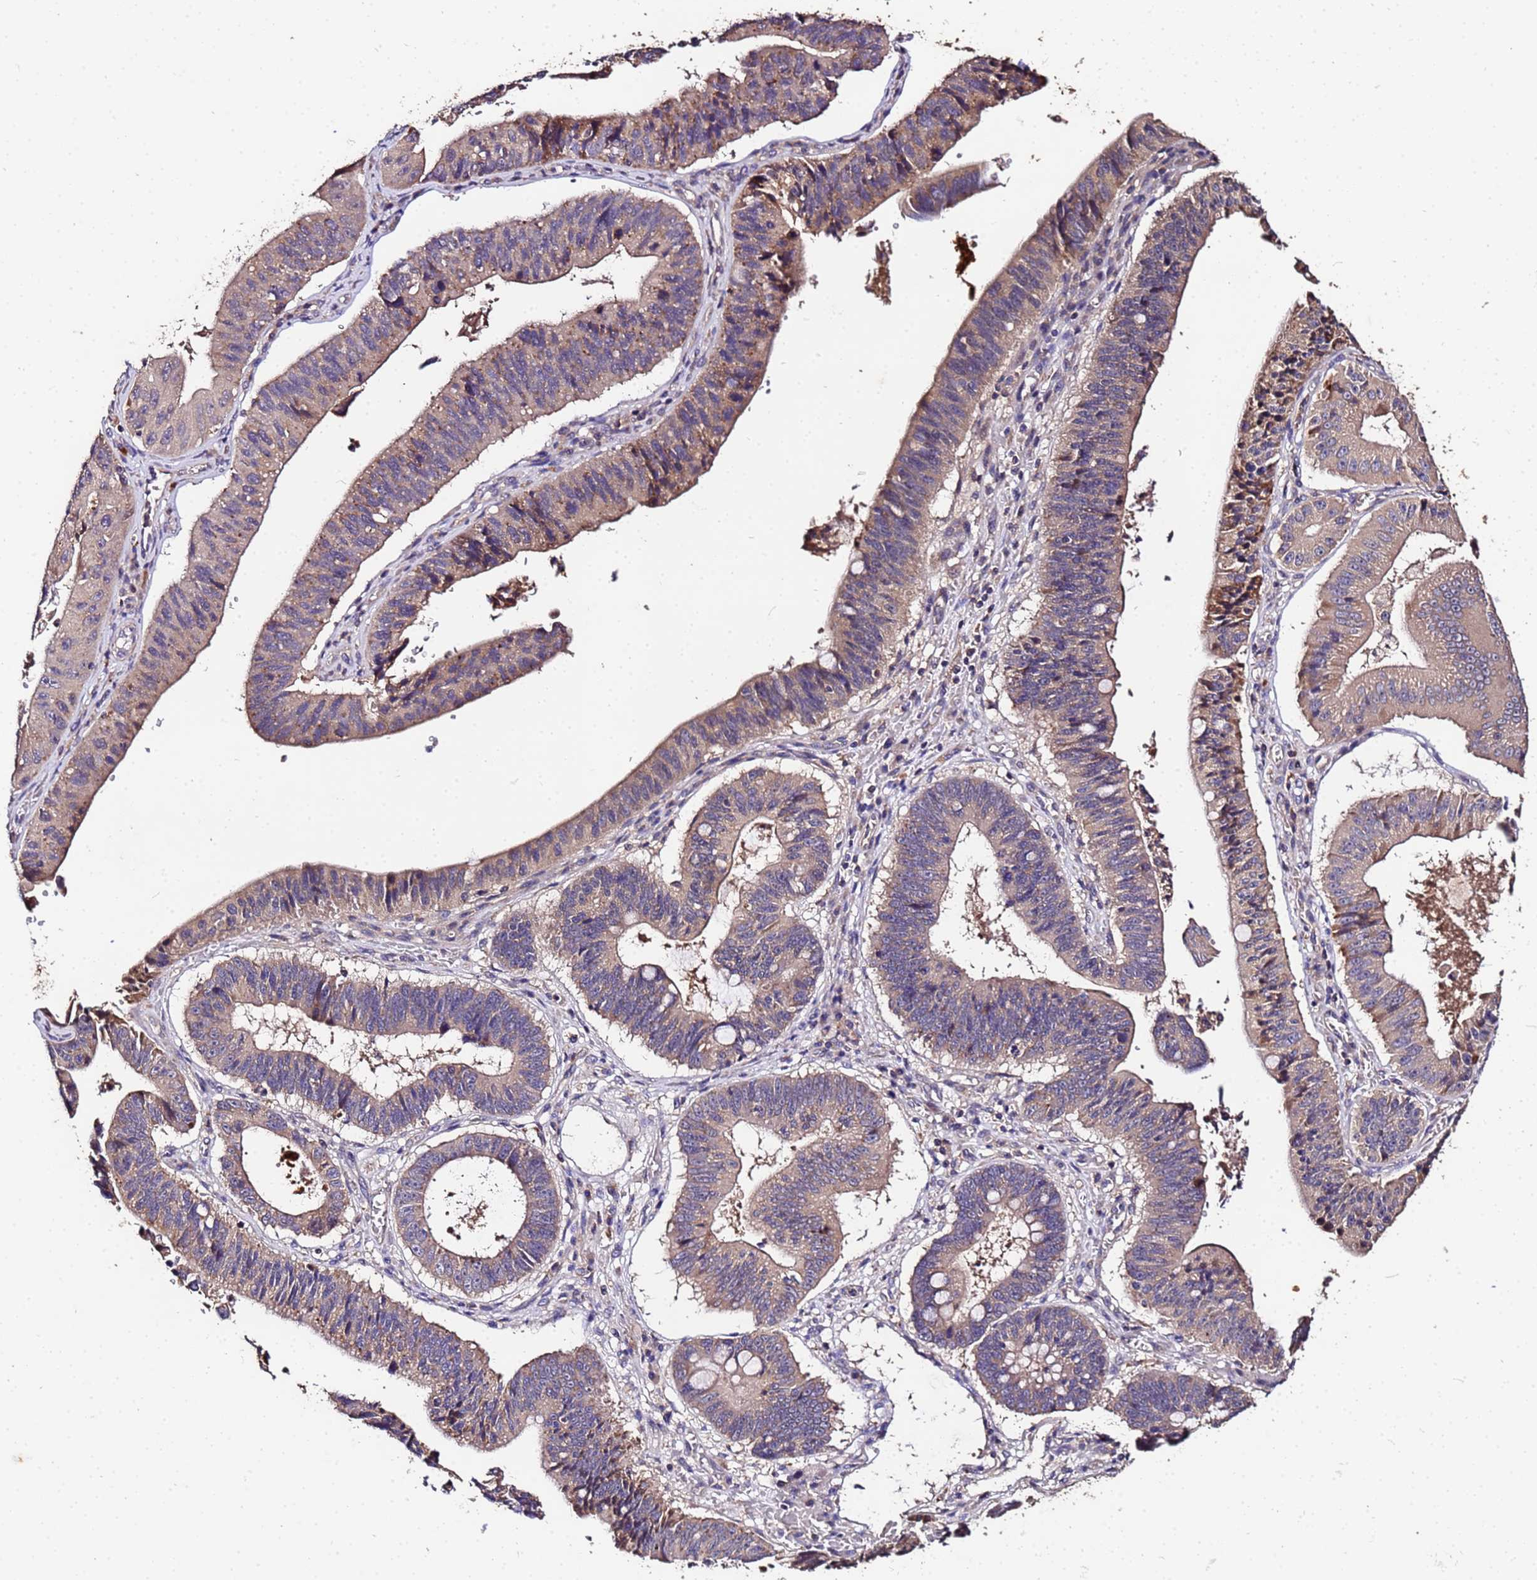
{"staining": {"intensity": "weak", "quantity": ">75%", "location": "cytoplasmic/membranous"}, "tissue": "stomach cancer", "cell_type": "Tumor cells", "image_type": "cancer", "snomed": [{"axis": "morphology", "description": "Adenocarcinoma, NOS"}, {"axis": "topography", "description": "Stomach"}], "caption": "Immunohistochemistry staining of adenocarcinoma (stomach), which exhibits low levels of weak cytoplasmic/membranous positivity in approximately >75% of tumor cells indicating weak cytoplasmic/membranous protein staining. The staining was performed using DAB (3,3'-diaminobenzidine) (brown) for protein detection and nuclei were counterstained in hematoxylin (blue).", "gene": "MTERF1", "patient": {"sex": "male", "age": 59}}